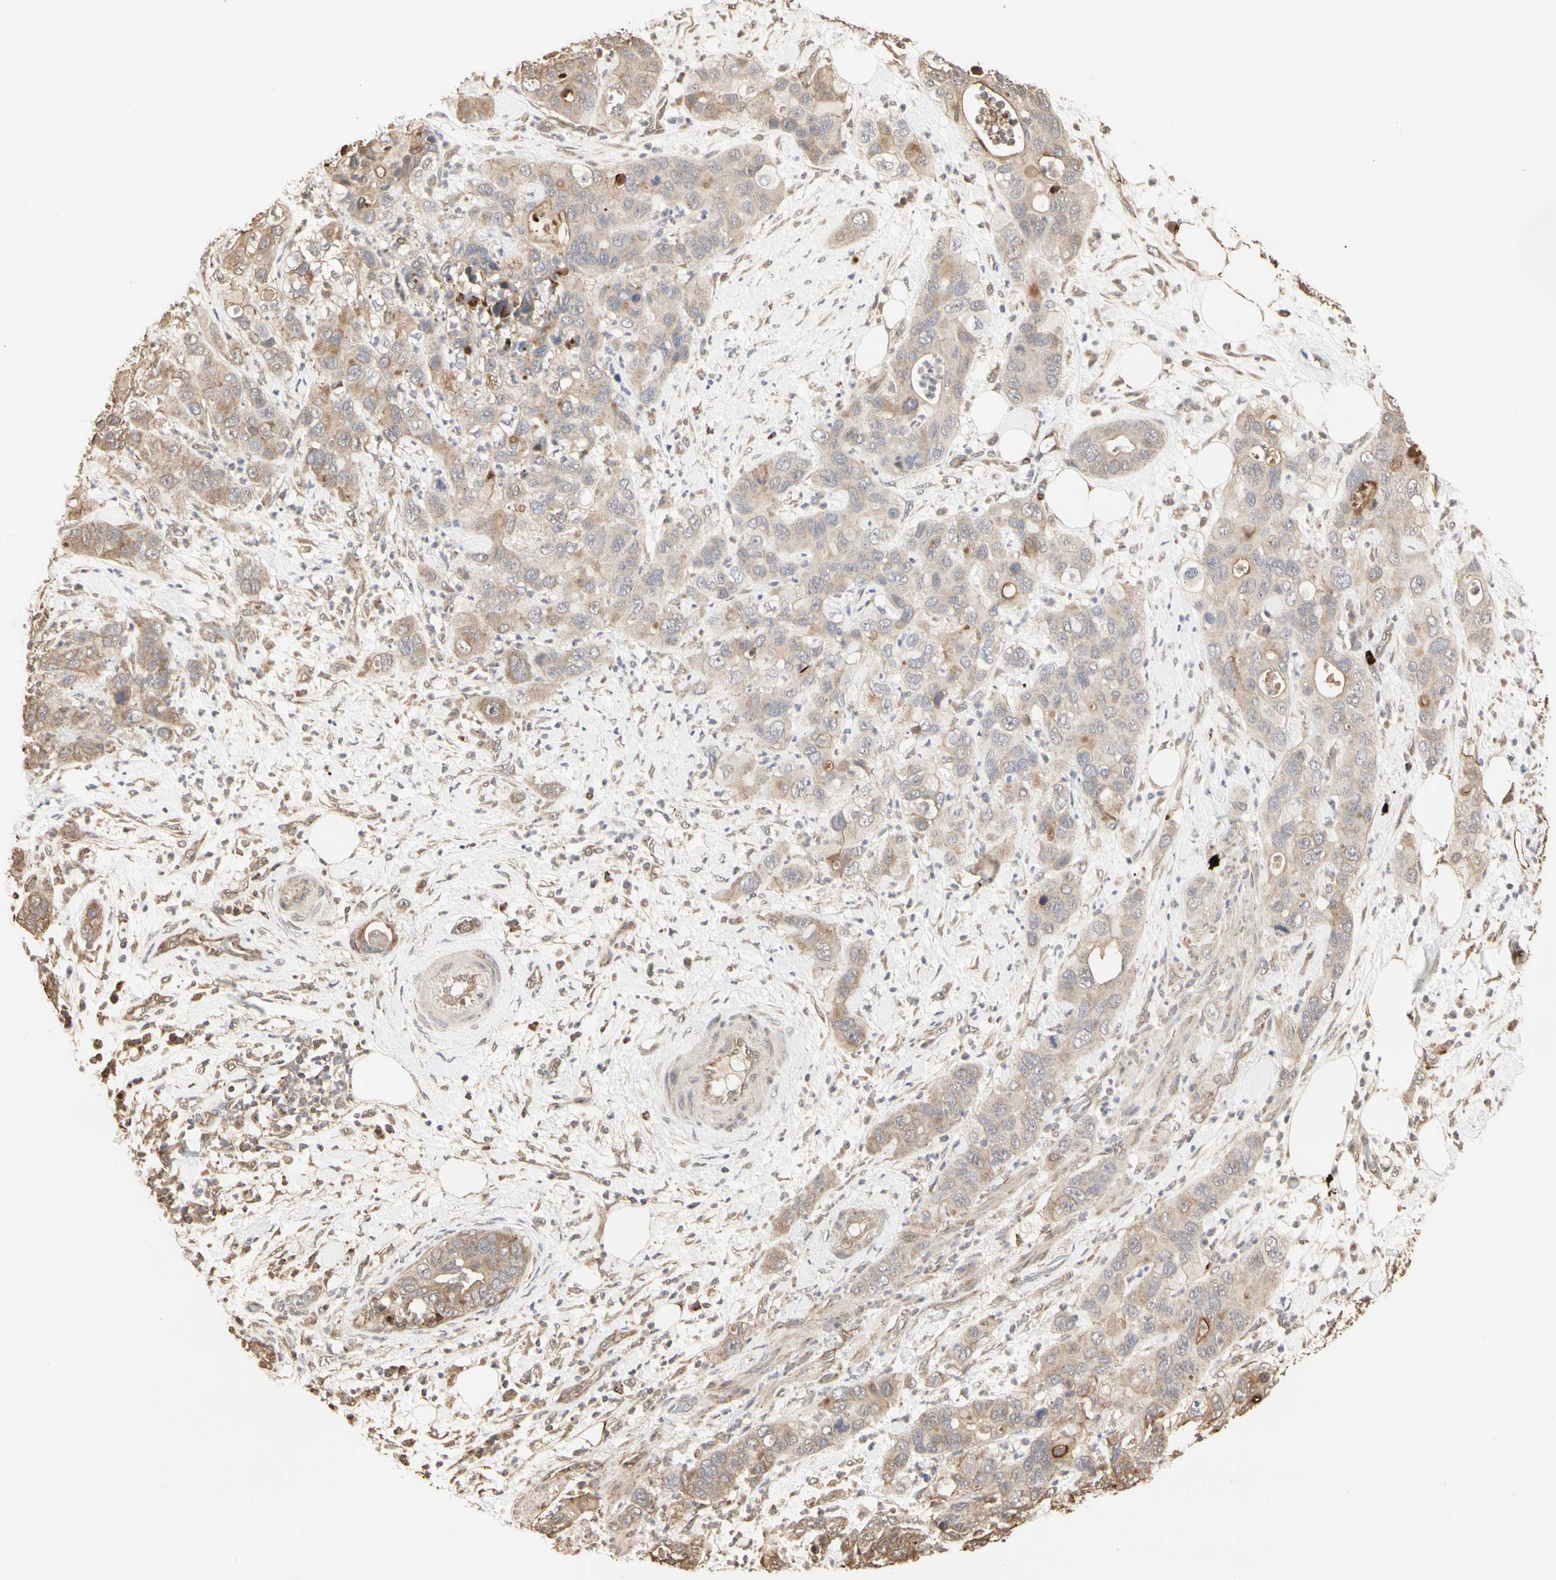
{"staining": {"intensity": "weak", "quantity": ">75%", "location": "cytoplasmic/membranous"}, "tissue": "pancreatic cancer", "cell_type": "Tumor cells", "image_type": "cancer", "snomed": [{"axis": "morphology", "description": "Adenocarcinoma, NOS"}, {"axis": "topography", "description": "Pancreas"}], "caption": "Protein staining displays weak cytoplasmic/membranous expression in approximately >75% of tumor cells in pancreatic adenocarcinoma. (DAB = brown stain, brightfield microscopy at high magnification).", "gene": "TAOK1", "patient": {"sex": "female", "age": 71}}